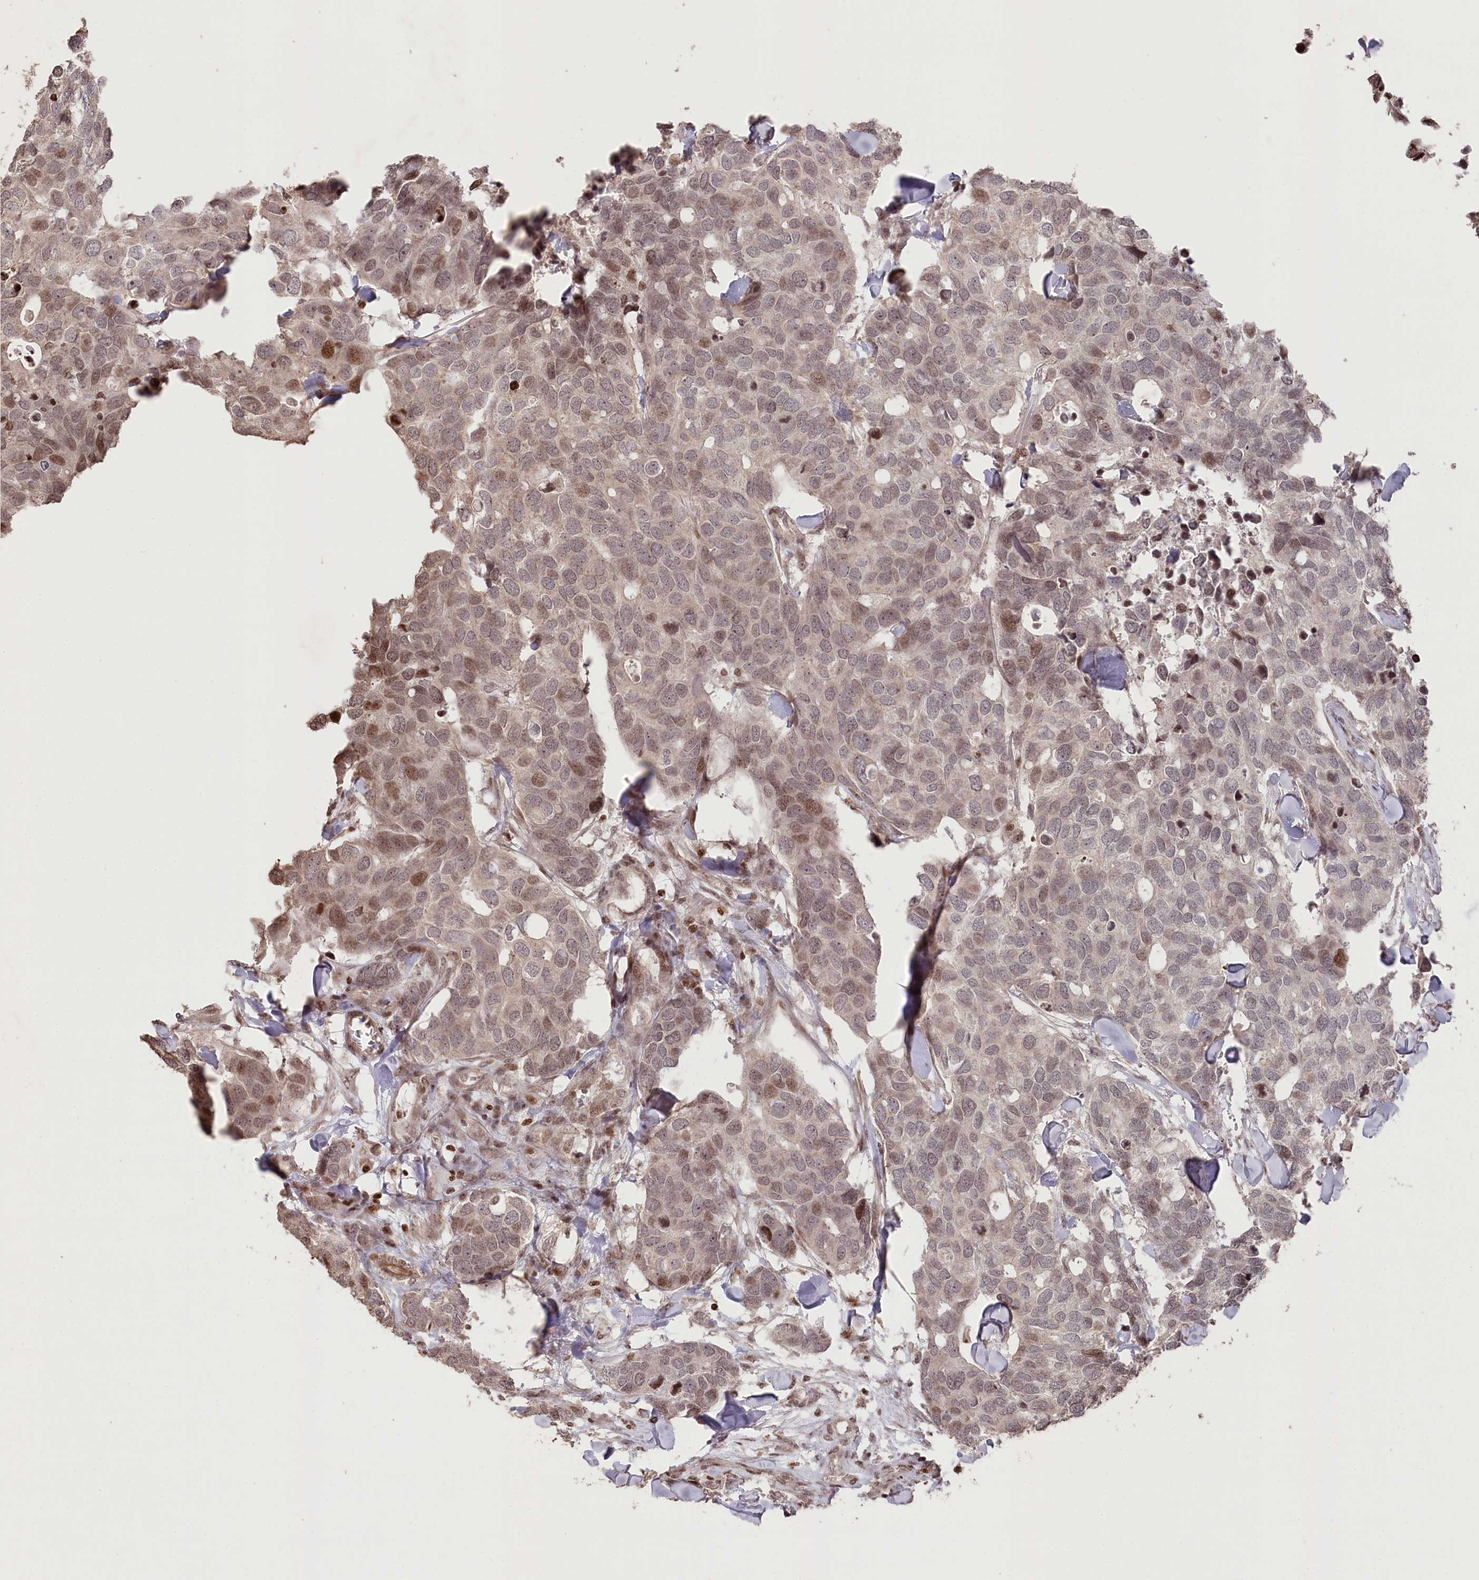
{"staining": {"intensity": "moderate", "quantity": "25%-75%", "location": "nuclear"}, "tissue": "breast cancer", "cell_type": "Tumor cells", "image_type": "cancer", "snomed": [{"axis": "morphology", "description": "Duct carcinoma"}, {"axis": "topography", "description": "Breast"}], "caption": "About 25%-75% of tumor cells in human breast cancer (invasive ductal carcinoma) show moderate nuclear protein expression as visualized by brown immunohistochemical staining.", "gene": "CCSER2", "patient": {"sex": "female", "age": 83}}